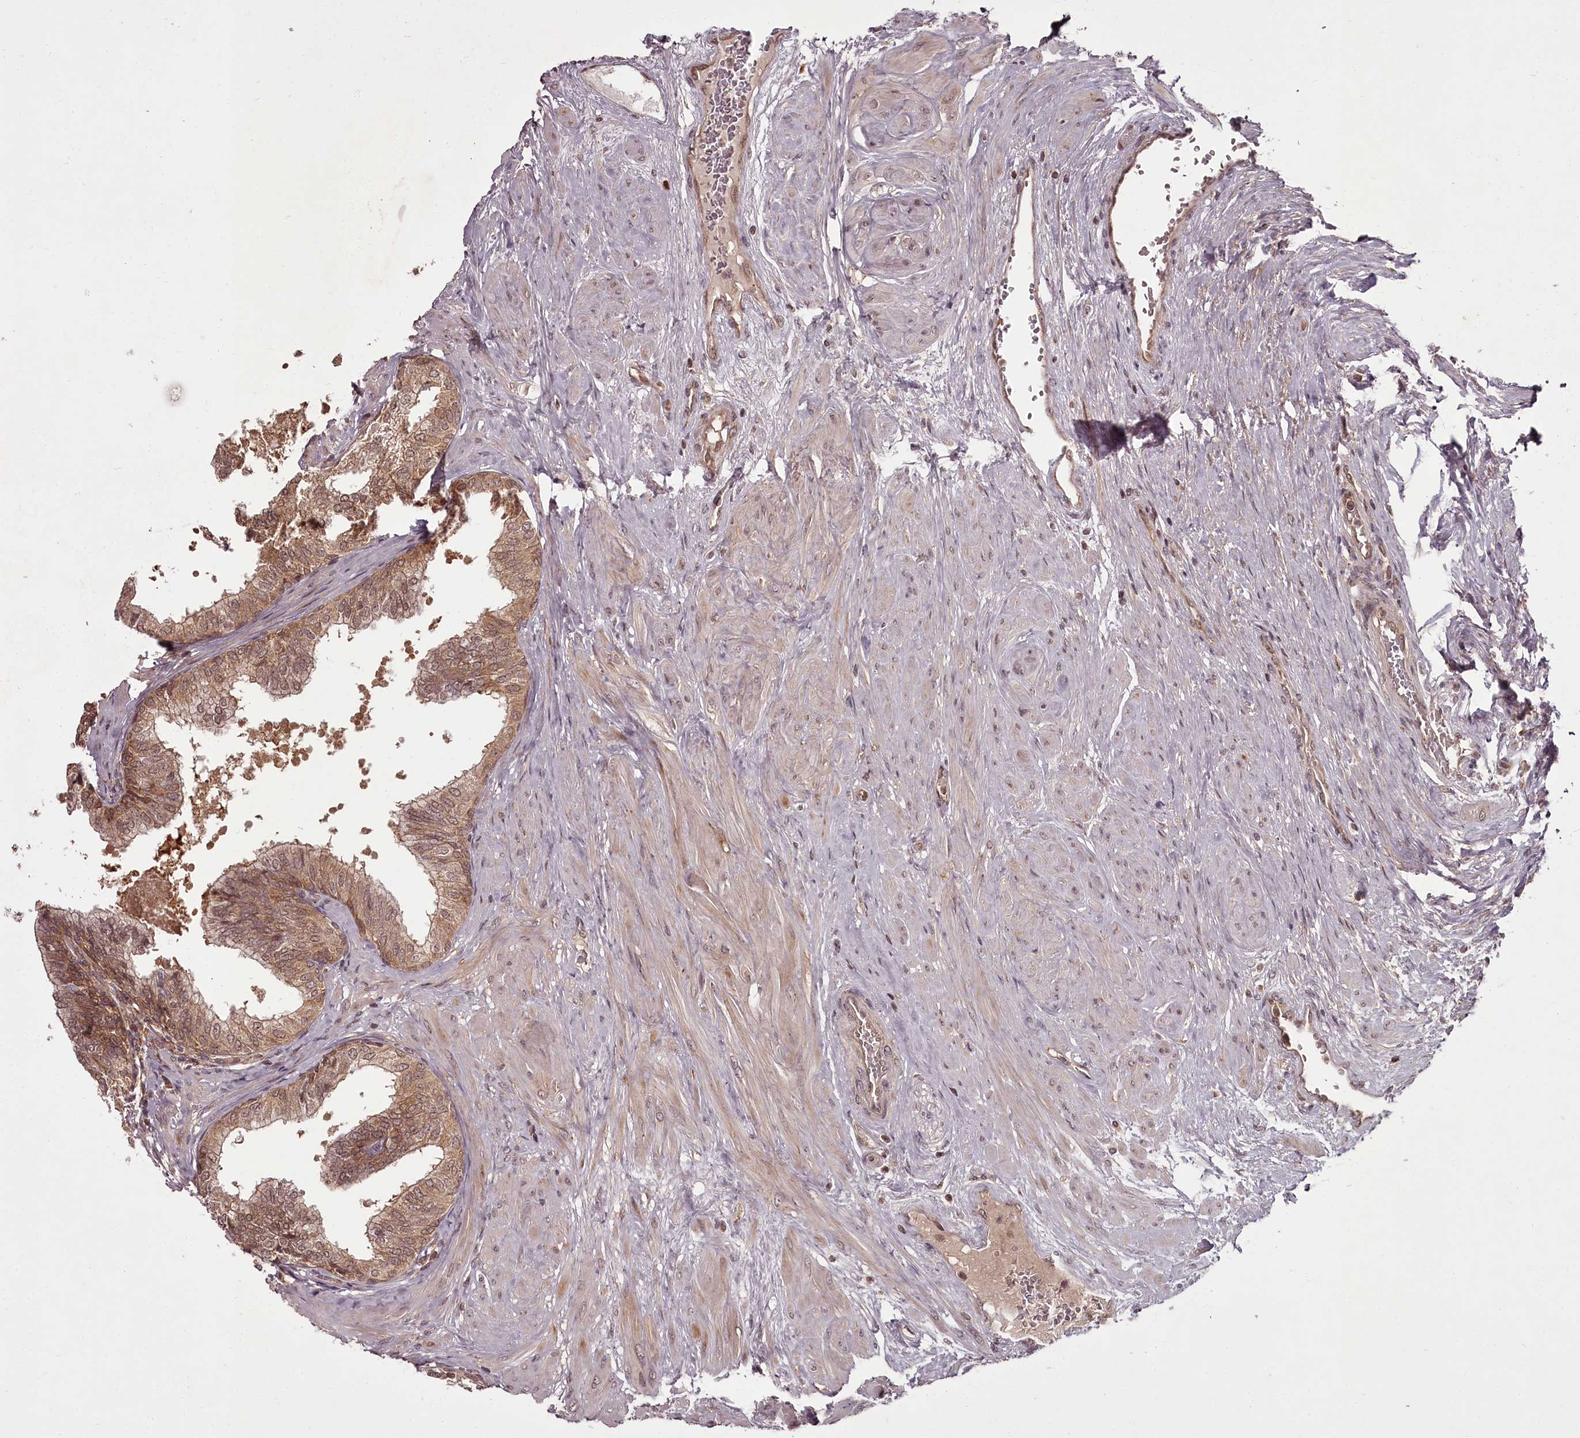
{"staining": {"intensity": "moderate", "quantity": ">75%", "location": "cytoplasmic/membranous"}, "tissue": "prostate", "cell_type": "Glandular cells", "image_type": "normal", "snomed": [{"axis": "morphology", "description": "Normal tissue, NOS"}, {"axis": "topography", "description": "Prostate"}], "caption": "This image exhibits immunohistochemistry staining of unremarkable prostate, with medium moderate cytoplasmic/membranous staining in about >75% of glandular cells.", "gene": "PCBP2", "patient": {"sex": "male", "age": 60}}